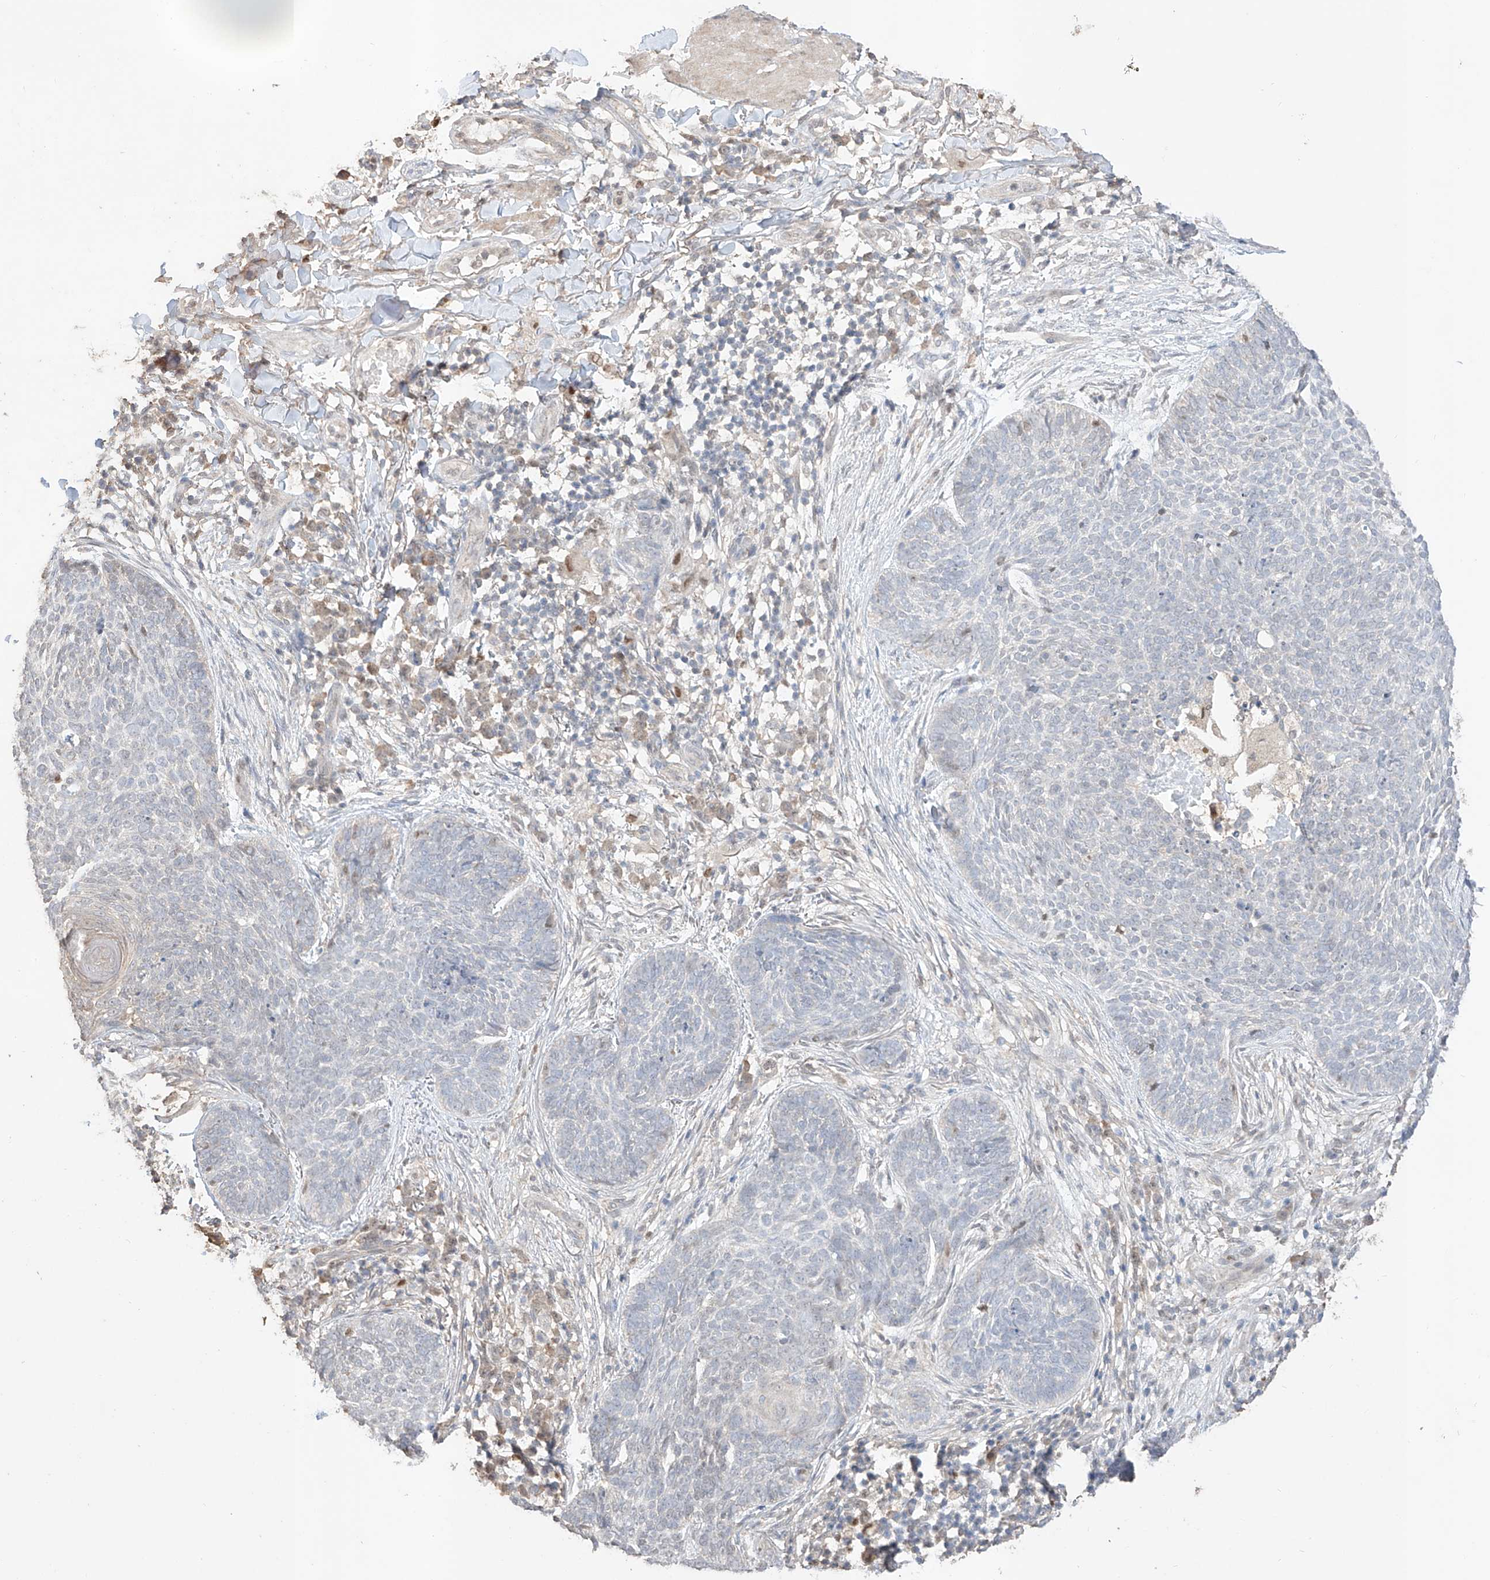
{"staining": {"intensity": "negative", "quantity": "none", "location": "none"}, "tissue": "skin cancer", "cell_type": "Tumor cells", "image_type": "cancer", "snomed": [{"axis": "morphology", "description": "Basal cell carcinoma"}, {"axis": "topography", "description": "Skin"}], "caption": "This is a micrograph of immunohistochemistry (IHC) staining of skin cancer (basal cell carcinoma), which shows no staining in tumor cells.", "gene": "APIP", "patient": {"sex": "female", "age": 64}}